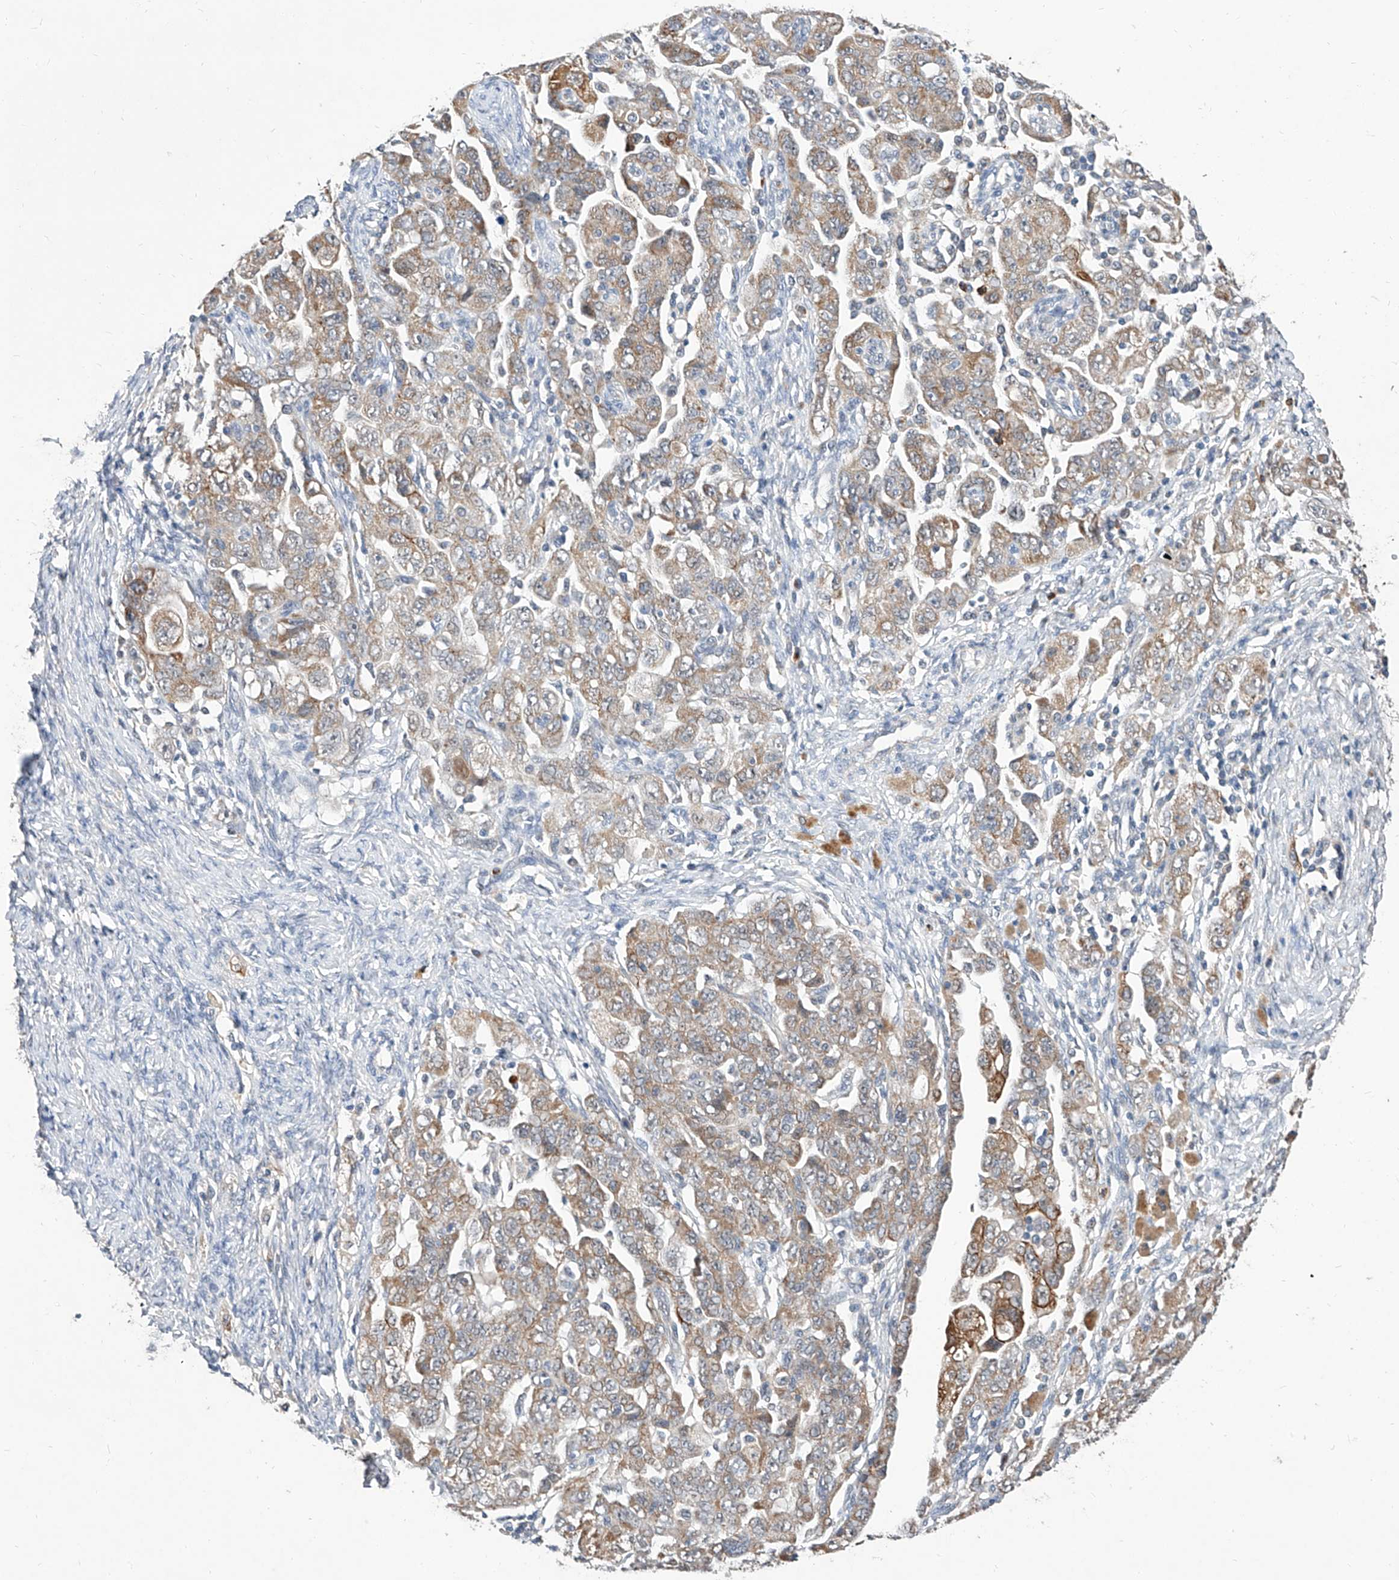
{"staining": {"intensity": "moderate", "quantity": ">75%", "location": "cytoplasmic/membranous"}, "tissue": "ovarian cancer", "cell_type": "Tumor cells", "image_type": "cancer", "snomed": [{"axis": "morphology", "description": "Carcinoma, NOS"}, {"axis": "morphology", "description": "Cystadenocarcinoma, serous, NOS"}, {"axis": "topography", "description": "Ovary"}], "caption": "Brown immunohistochemical staining in ovarian cancer (carcinoma) exhibits moderate cytoplasmic/membranous positivity in approximately >75% of tumor cells. (brown staining indicates protein expression, while blue staining denotes nuclei).", "gene": "MFSD4B", "patient": {"sex": "female", "age": 69}}